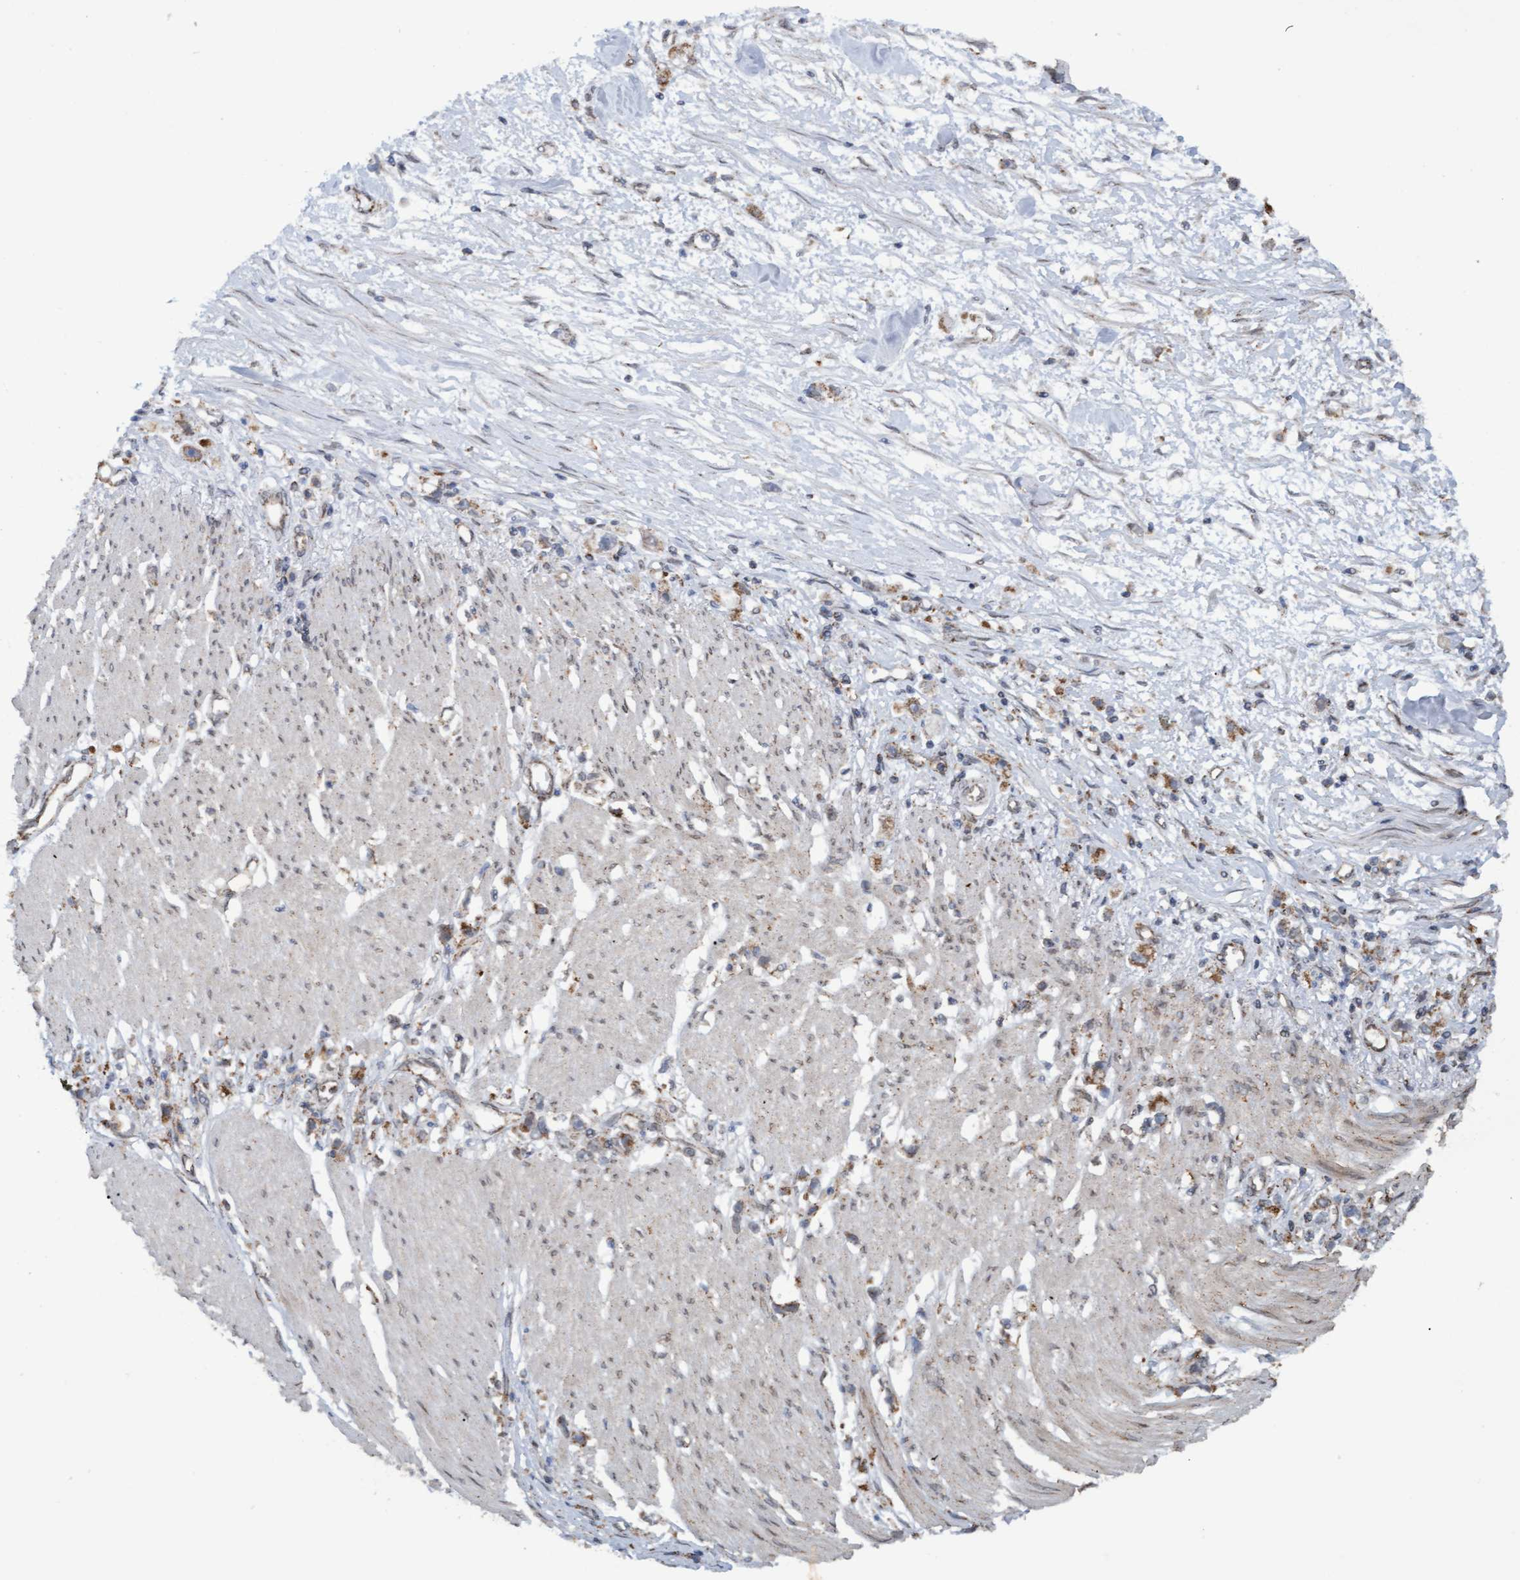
{"staining": {"intensity": "weak", "quantity": ">75%", "location": "cytoplasmic/membranous"}, "tissue": "stomach cancer", "cell_type": "Tumor cells", "image_type": "cancer", "snomed": [{"axis": "morphology", "description": "Adenocarcinoma, NOS"}, {"axis": "topography", "description": "Stomach"}], "caption": "Adenocarcinoma (stomach) tissue shows weak cytoplasmic/membranous staining in about >75% of tumor cells", "gene": "MGLL", "patient": {"sex": "female", "age": 59}}